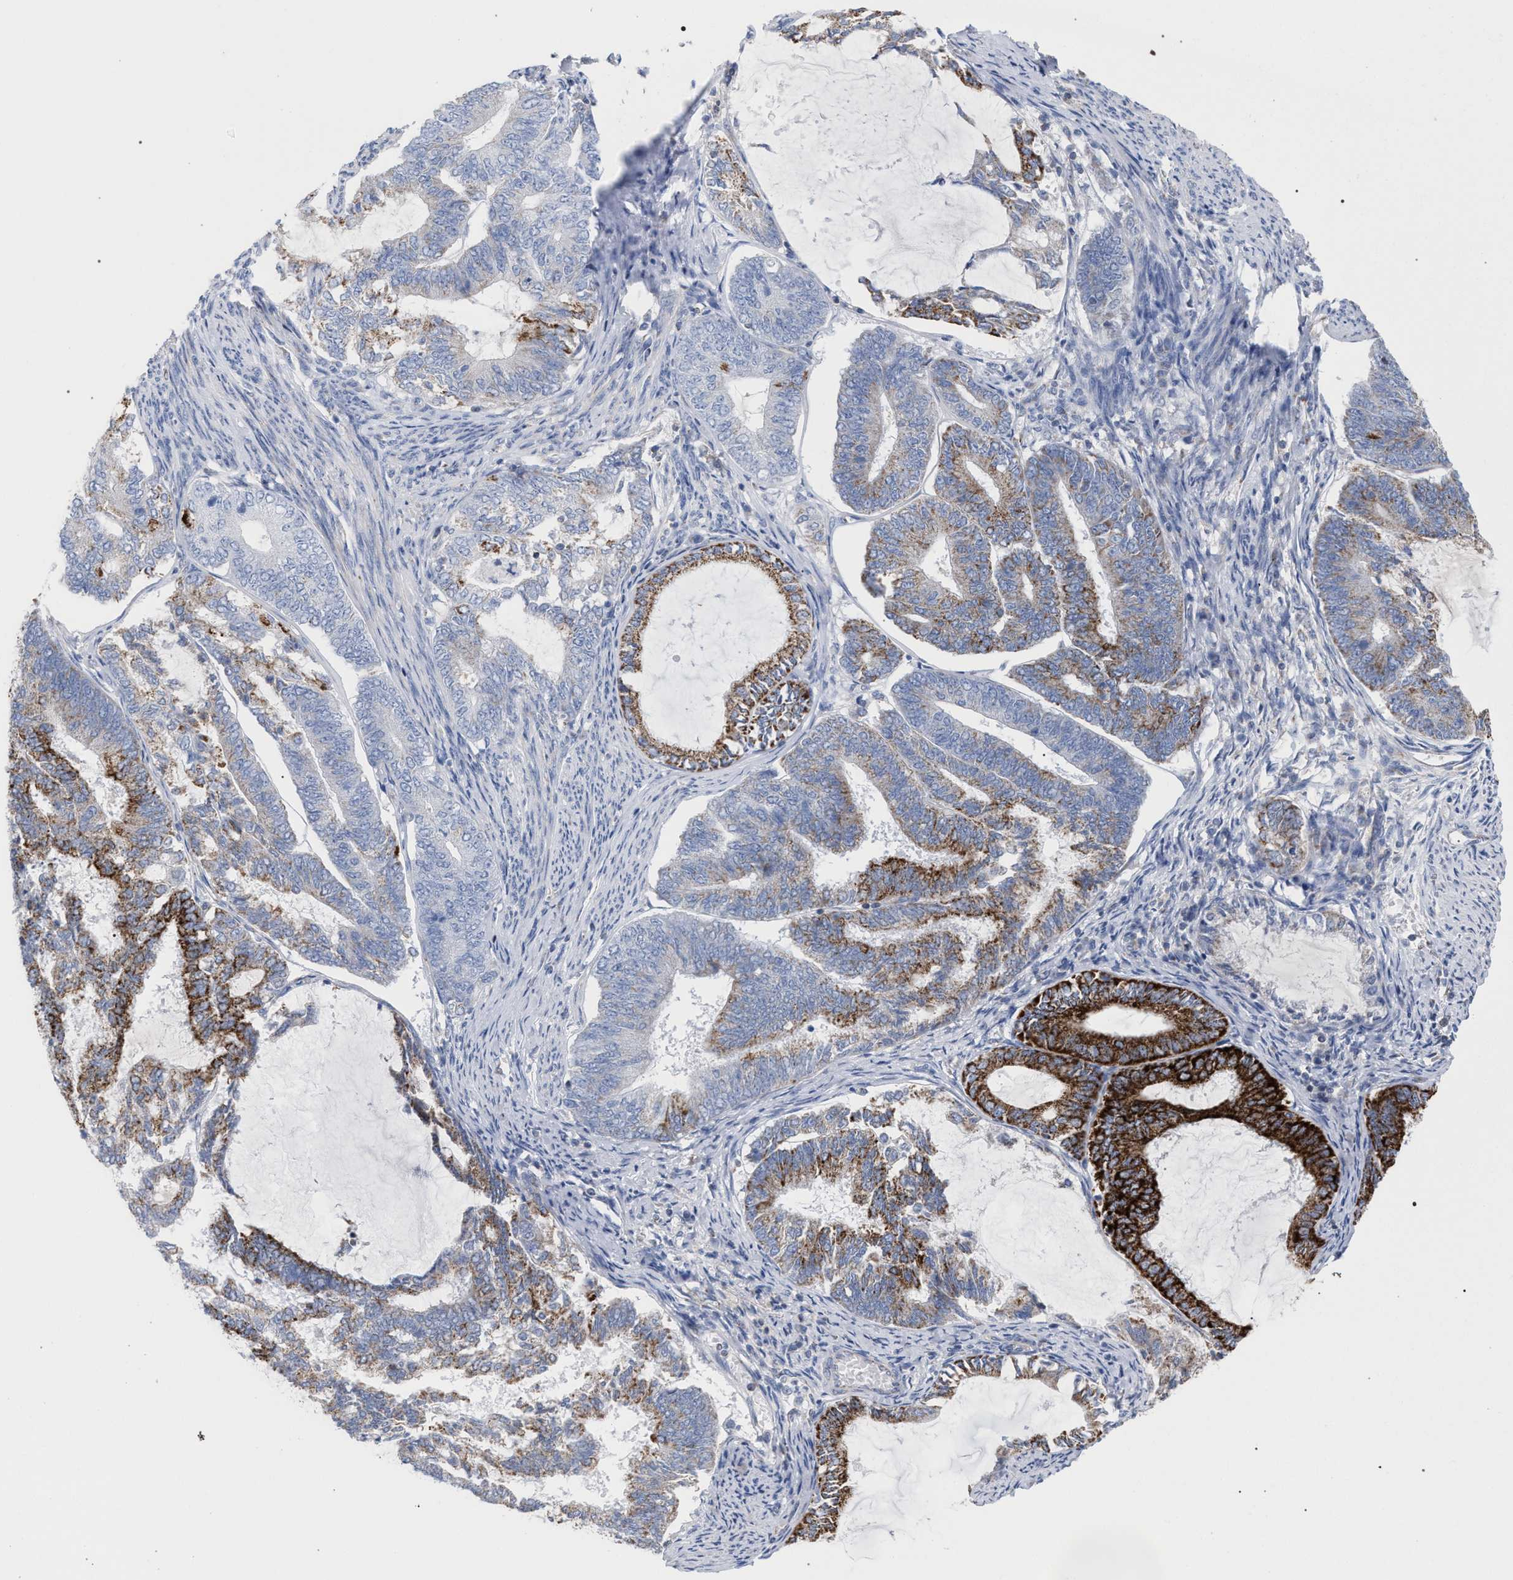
{"staining": {"intensity": "strong", "quantity": "25%-75%", "location": "cytoplasmic/membranous"}, "tissue": "endometrial cancer", "cell_type": "Tumor cells", "image_type": "cancer", "snomed": [{"axis": "morphology", "description": "Adenocarcinoma, NOS"}, {"axis": "topography", "description": "Endometrium"}], "caption": "Immunohistochemical staining of human endometrial adenocarcinoma shows strong cytoplasmic/membranous protein staining in approximately 25%-75% of tumor cells. (DAB (3,3'-diaminobenzidine) = brown stain, brightfield microscopy at high magnification).", "gene": "ECI2", "patient": {"sex": "female", "age": 86}}